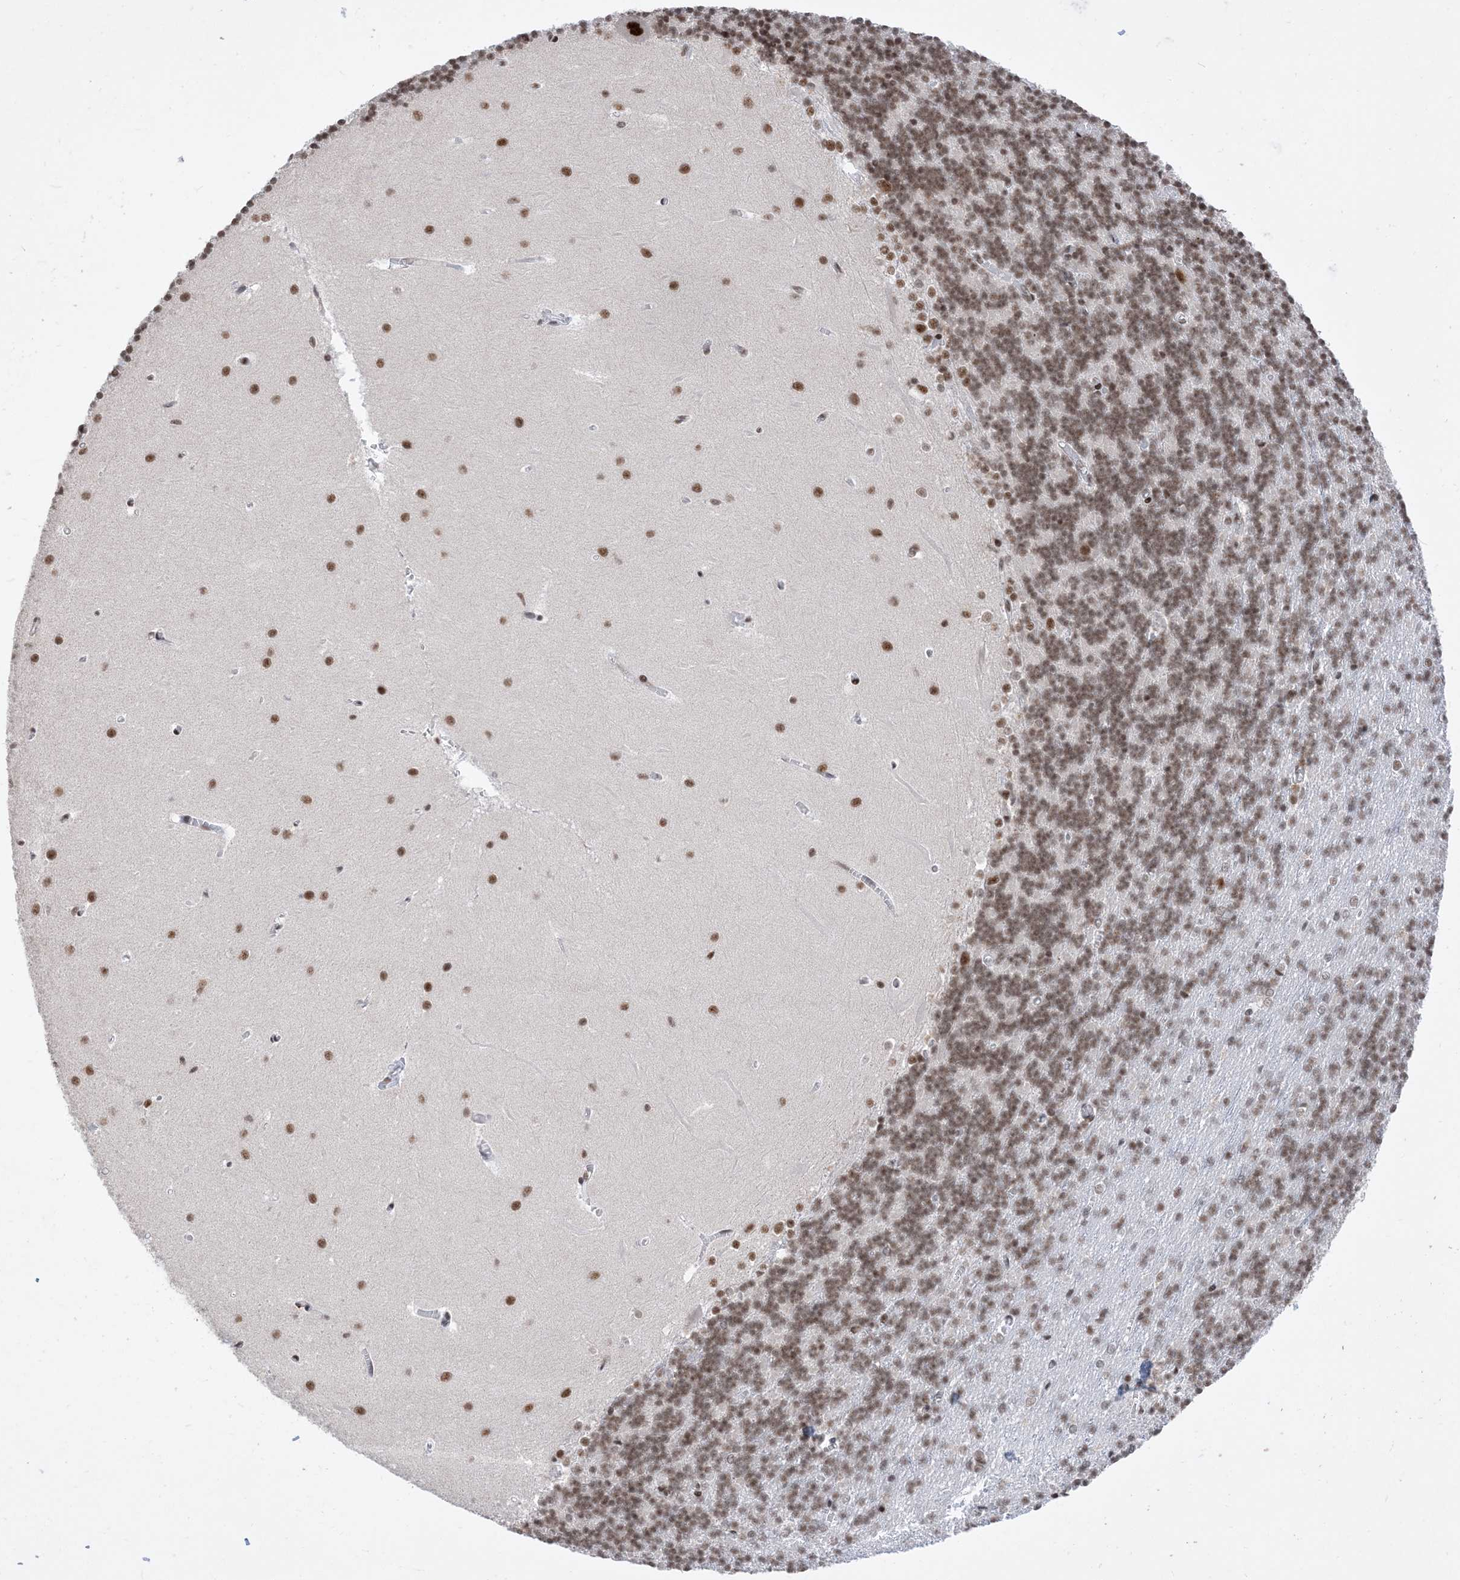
{"staining": {"intensity": "moderate", "quantity": ">75%", "location": "nuclear"}, "tissue": "cerebellum", "cell_type": "Cells in granular layer", "image_type": "normal", "snomed": [{"axis": "morphology", "description": "Normal tissue, NOS"}, {"axis": "topography", "description": "Cerebellum"}], "caption": "A photomicrograph of cerebellum stained for a protein shows moderate nuclear brown staining in cells in granular layer.", "gene": "SF3A3", "patient": {"sex": "male", "age": 37}}